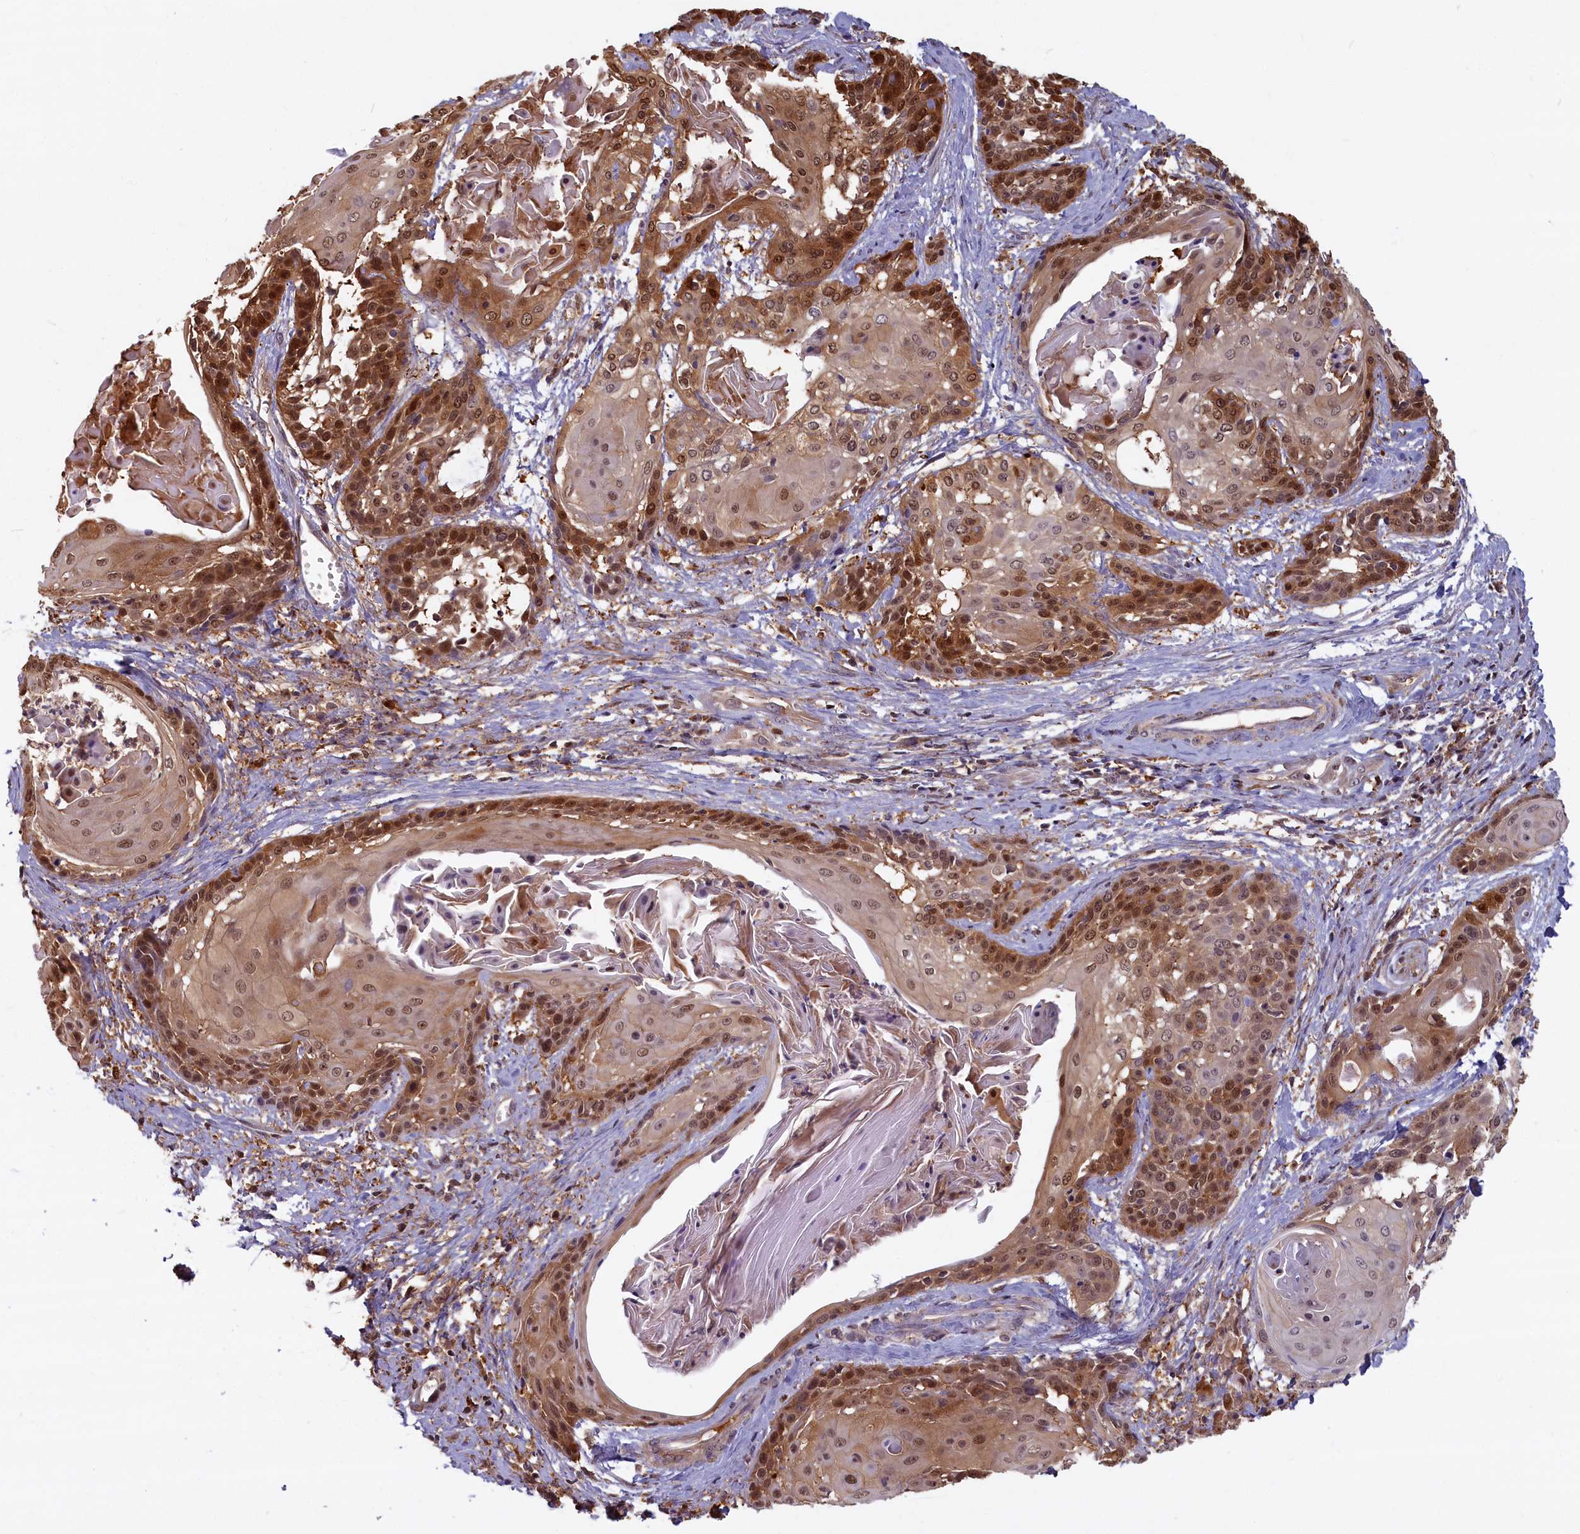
{"staining": {"intensity": "strong", "quantity": "25%-75%", "location": "cytoplasmic/membranous,nuclear"}, "tissue": "cervical cancer", "cell_type": "Tumor cells", "image_type": "cancer", "snomed": [{"axis": "morphology", "description": "Squamous cell carcinoma, NOS"}, {"axis": "topography", "description": "Cervix"}], "caption": "A micrograph of human squamous cell carcinoma (cervical) stained for a protein exhibits strong cytoplasmic/membranous and nuclear brown staining in tumor cells.", "gene": "BLVRB", "patient": {"sex": "female", "age": 57}}